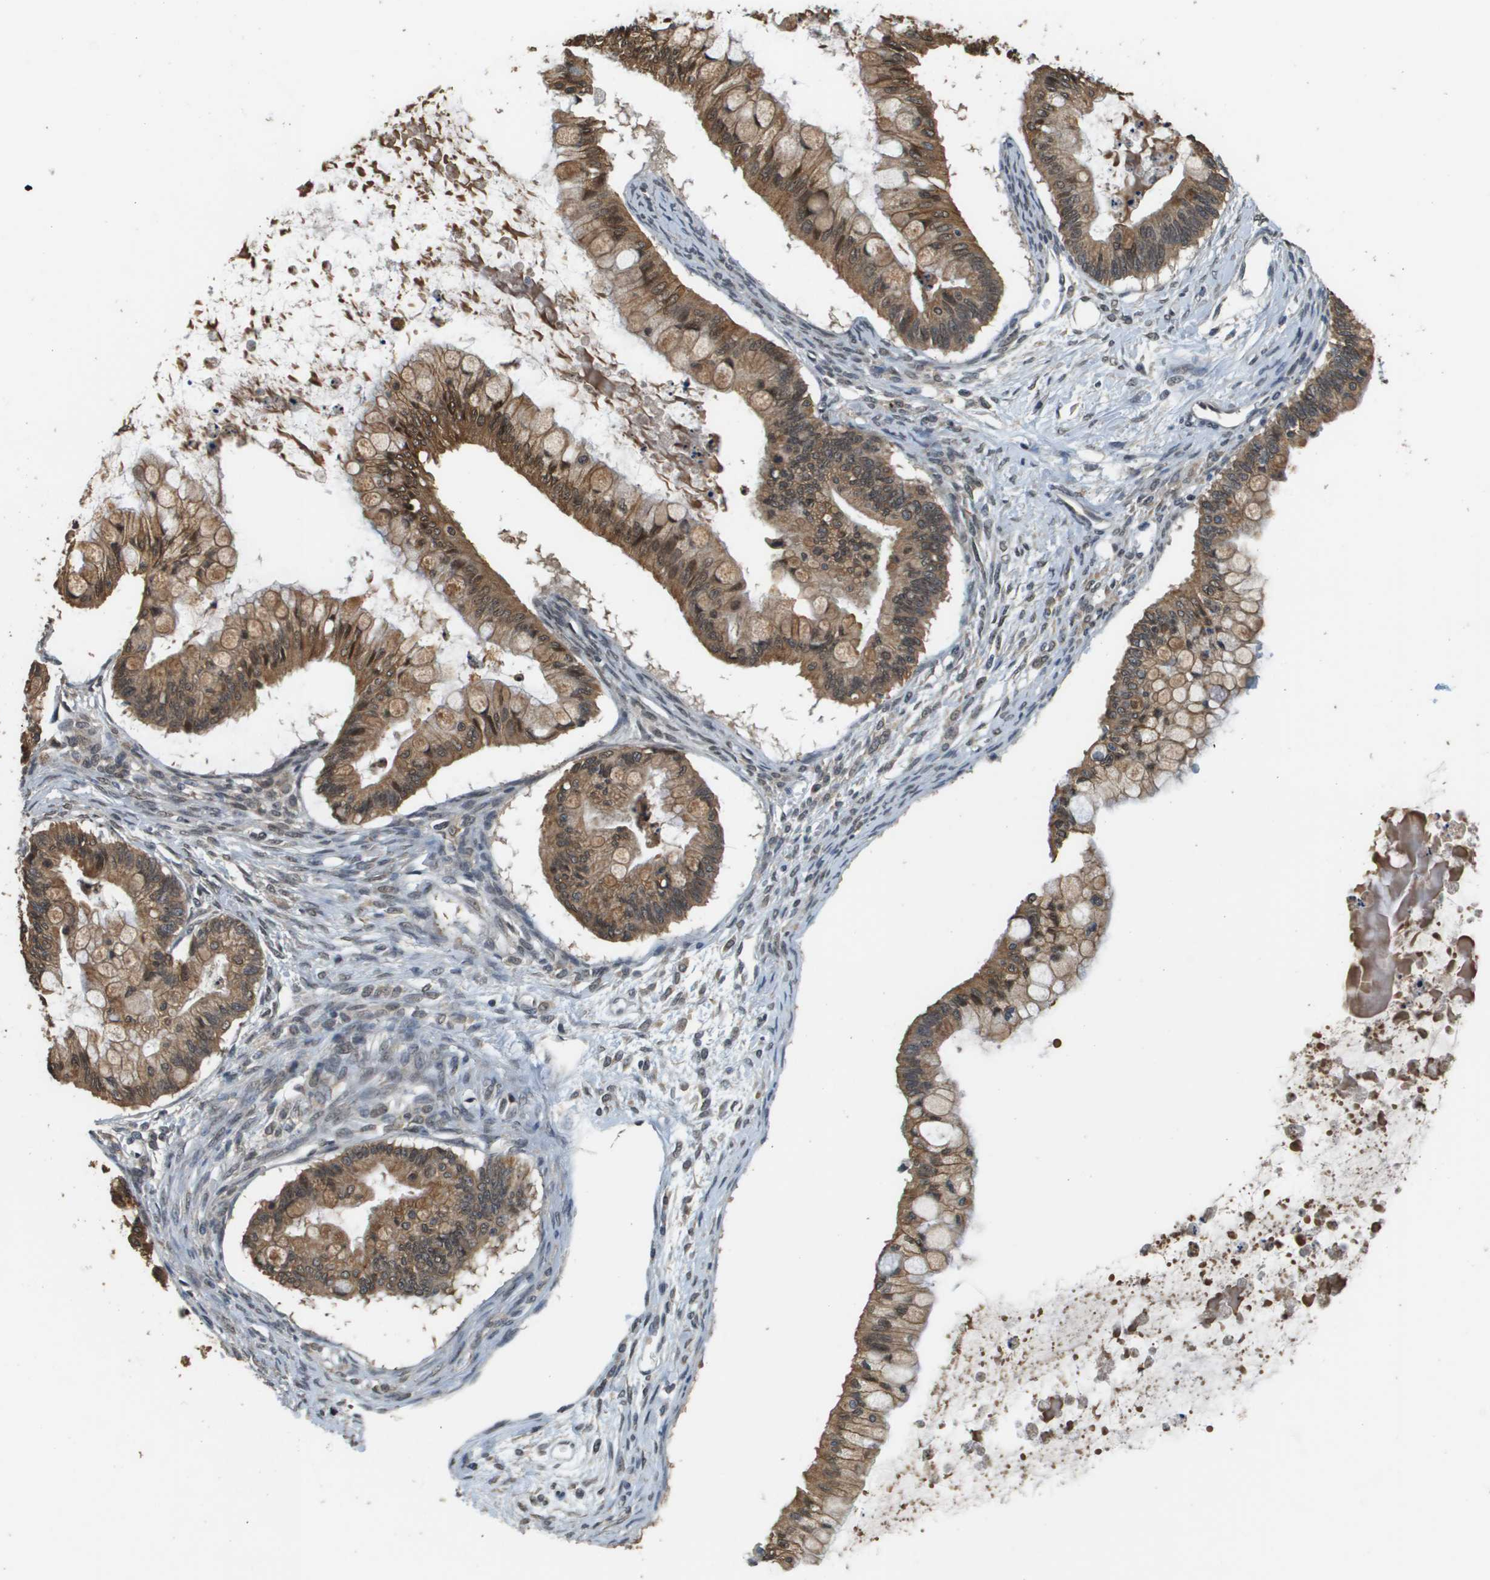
{"staining": {"intensity": "moderate", "quantity": ">75%", "location": "cytoplasmic/membranous,nuclear"}, "tissue": "ovarian cancer", "cell_type": "Tumor cells", "image_type": "cancer", "snomed": [{"axis": "morphology", "description": "Cystadenocarcinoma, mucinous, NOS"}, {"axis": "topography", "description": "Ovary"}], "caption": "IHC image of human mucinous cystadenocarcinoma (ovarian) stained for a protein (brown), which displays medium levels of moderate cytoplasmic/membranous and nuclear expression in approximately >75% of tumor cells.", "gene": "FANCC", "patient": {"sex": "female", "age": 57}}